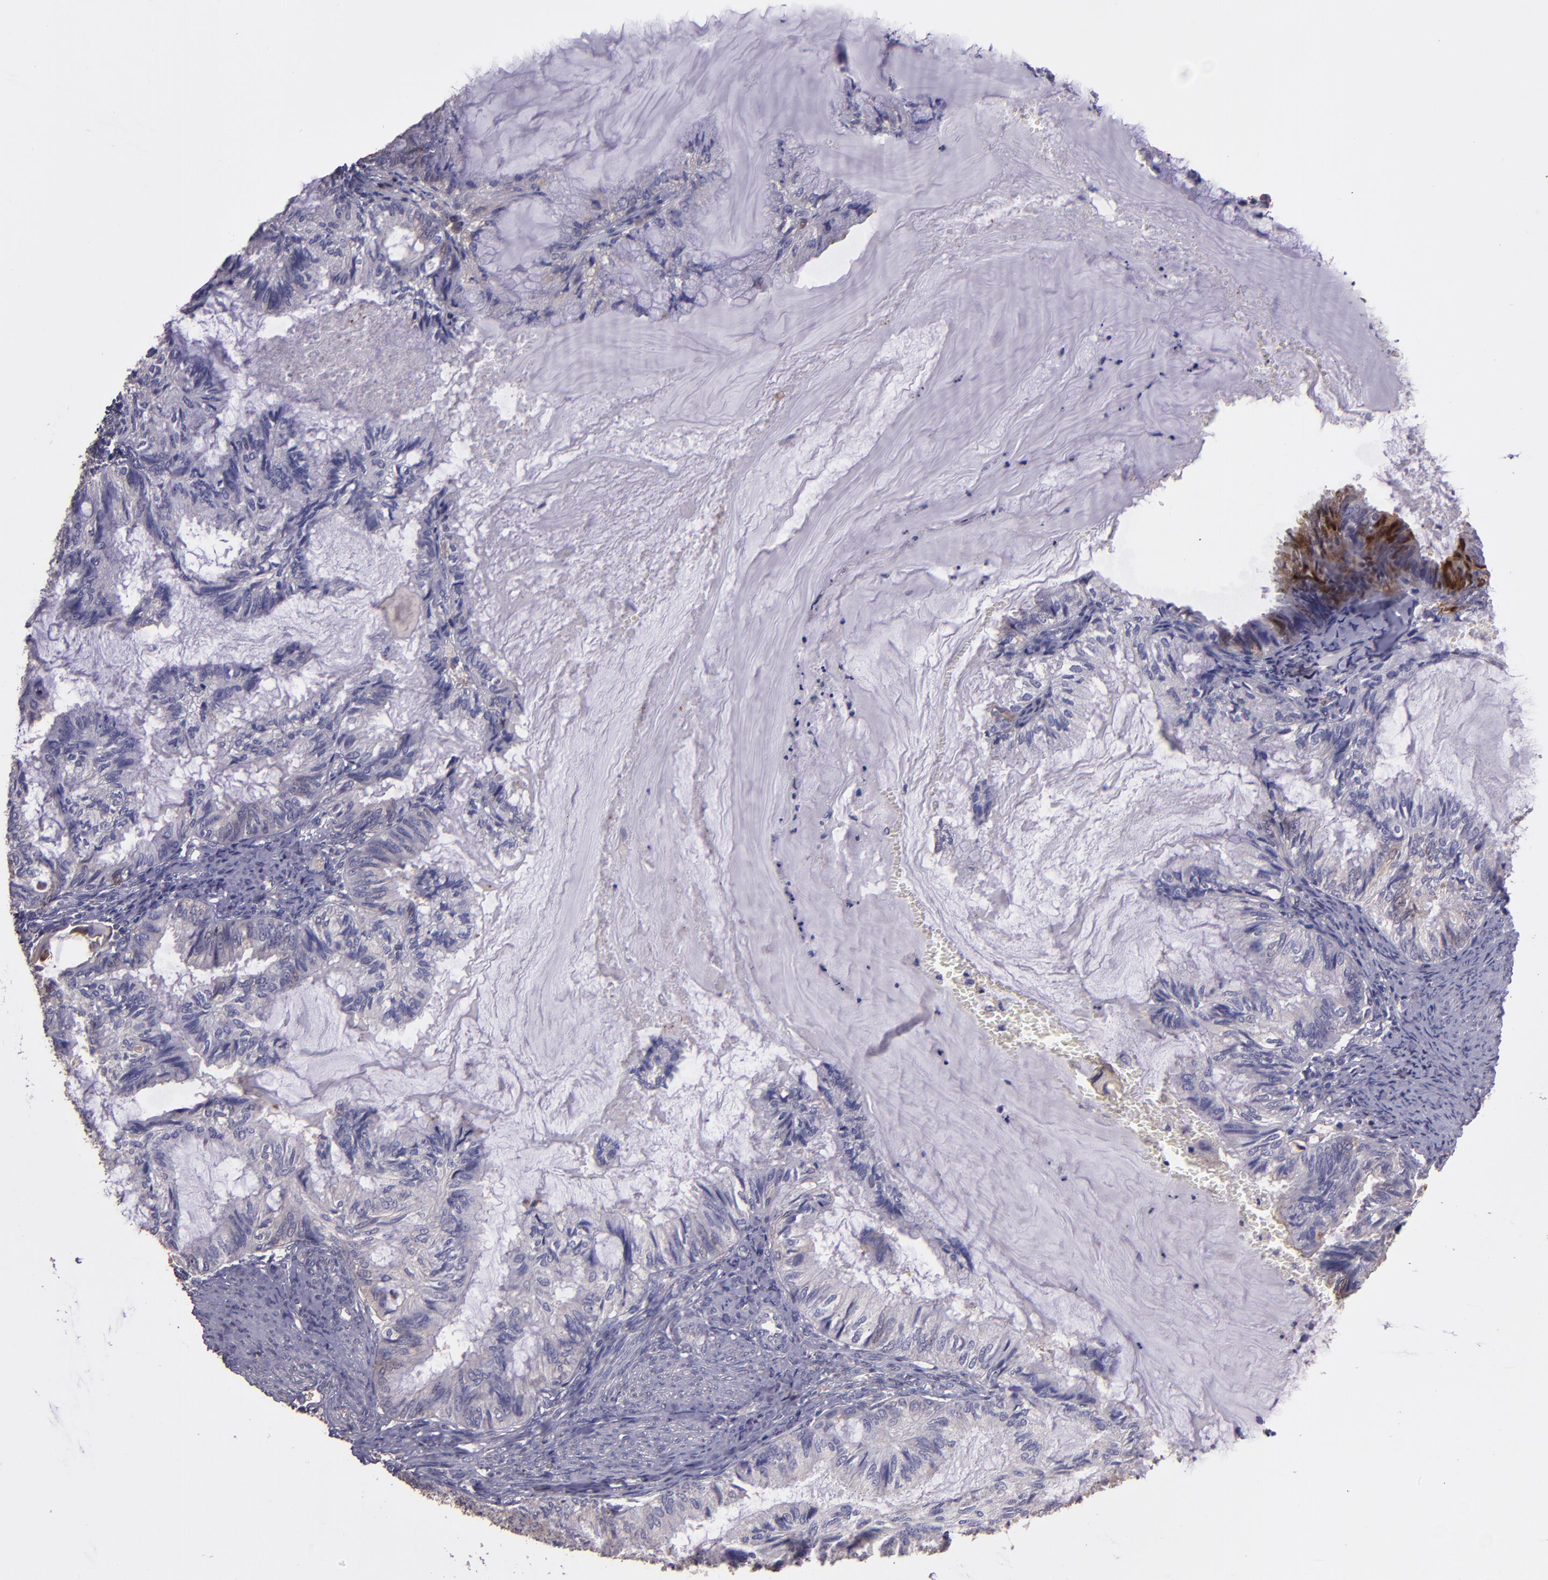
{"staining": {"intensity": "negative", "quantity": "none", "location": "none"}, "tissue": "endometrial cancer", "cell_type": "Tumor cells", "image_type": "cancer", "snomed": [{"axis": "morphology", "description": "Adenocarcinoma, NOS"}, {"axis": "topography", "description": "Endometrium"}], "caption": "Tumor cells show no significant staining in endometrial cancer (adenocarcinoma).", "gene": "PAPPA", "patient": {"sex": "female", "age": 86}}